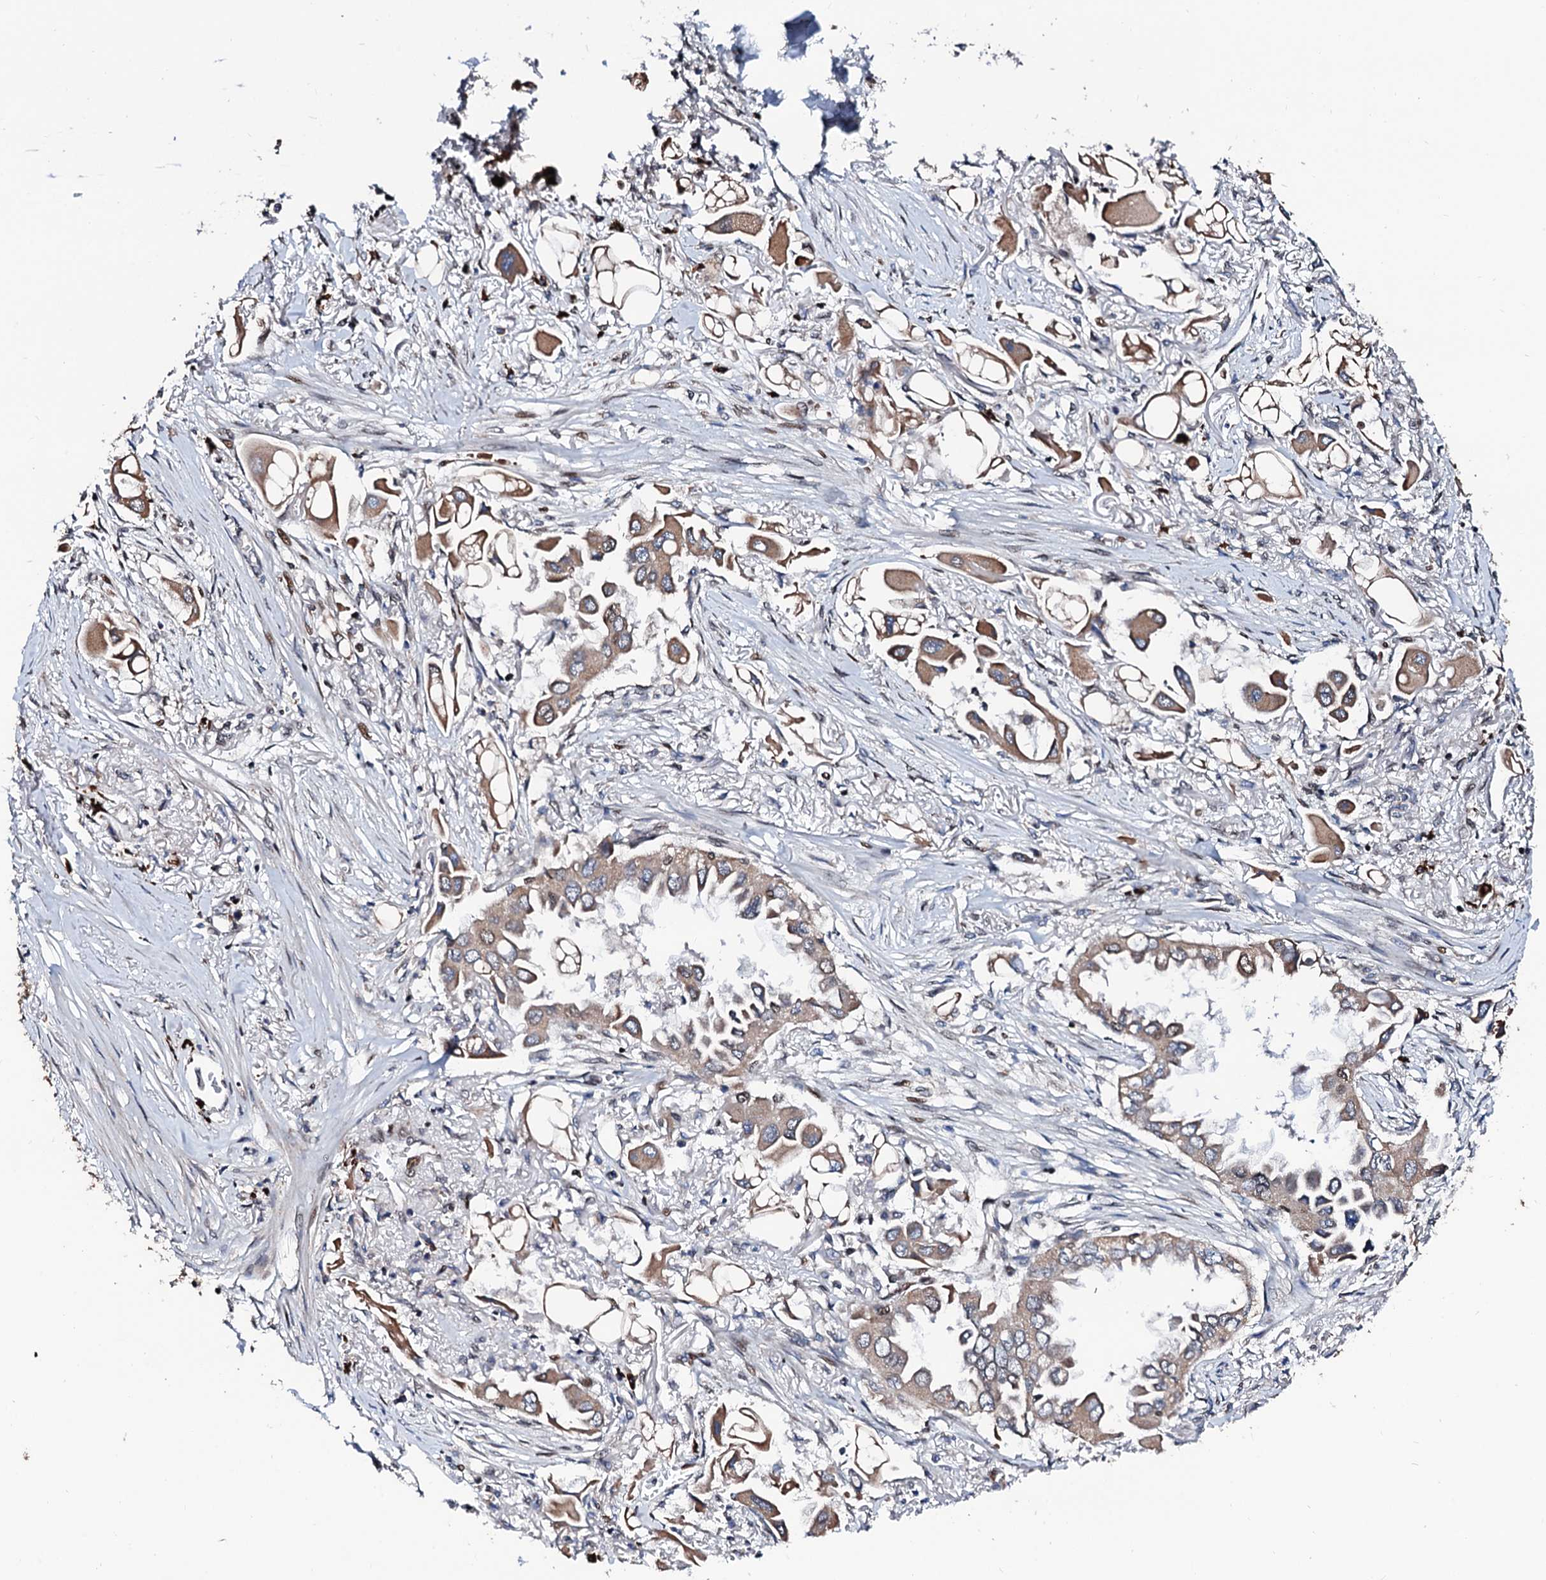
{"staining": {"intensity": "moderate", "quantity": "25%-75%", "location": "cytoplasmic/membranous"}, "tissue": "lung cancer", "cell_type": "Tumor cells", "image_type": "cancer", "snomed": [{"axis": "morphology", "description": "Adenocarcinoma, NOS"}, {"axis": "topography", "description": "Lung"}], "caption": "Adenocarcinoma (lung) stained for a protein (brown) shows moderate cytoplasmic/membranous positive expression in approximately 25%-75% of tumor cells.", "gene": "KIF18A", "patient": {"sex": "female", "age": 76}}